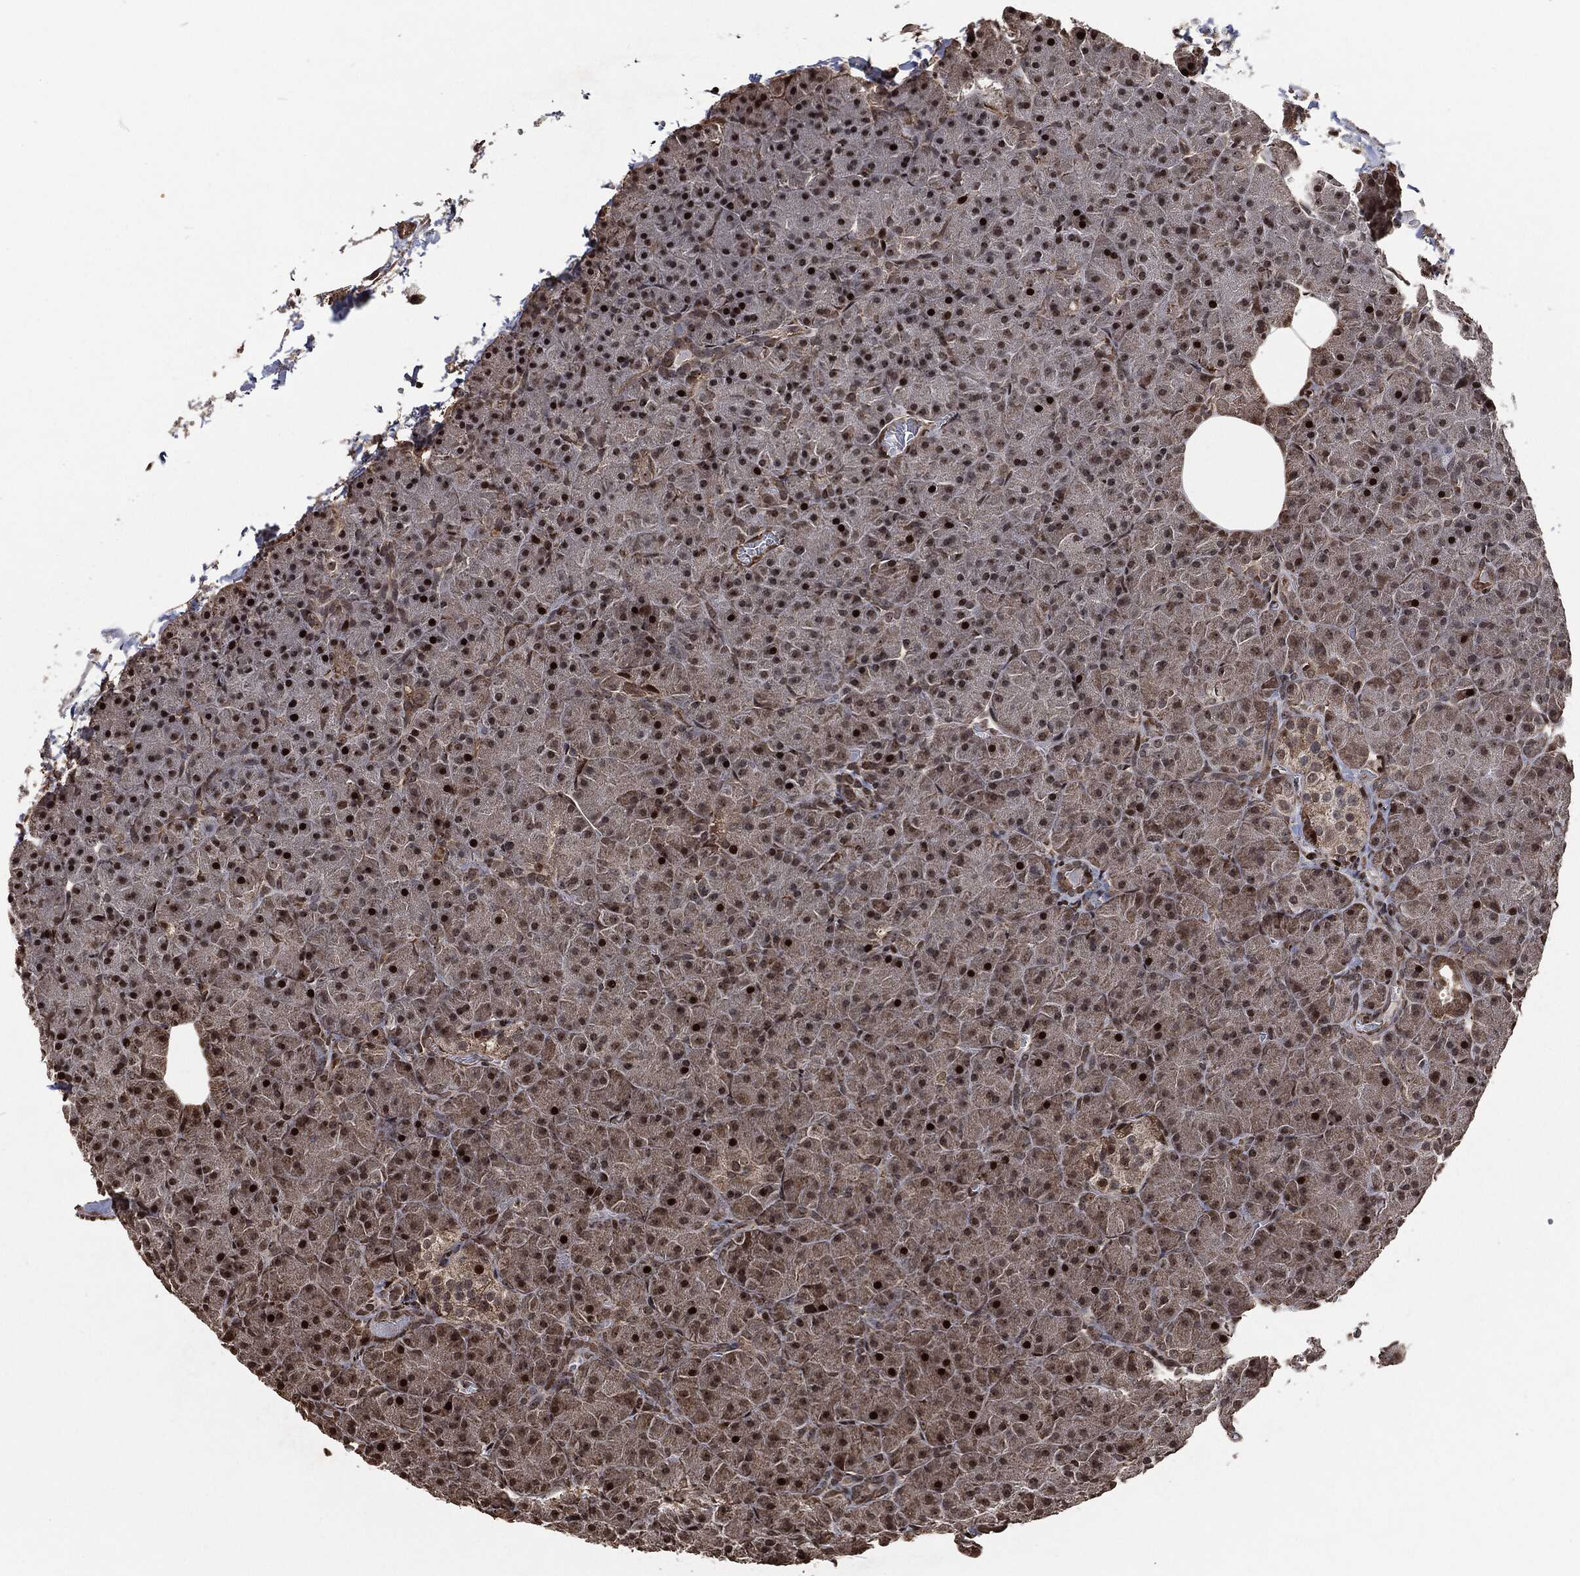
{"staining": {"intensity": "strong", "quantity": "<25%", "location": "nuclear"}, "tissue": "pancreas", "cell_type": "Exocrine glandular cells", "image_type": "normal", "snomed": [{"axis": "morphology", "description": "Normal tissue, NOS"}, {"axis": "topography", "description": "Pancreas"}], "caption": "Immunohistochemistry micrograph of unremarkable pancreas: human pancreas stained using immunohistochemistry (IHC) shows medium levels of strong protein expression localized specifically in the nuclear of exocrine glandular cells, appearing as a nuclear brown color.", "gene": "SNAI1", "patient": {"sex": "male", "age": 61}}